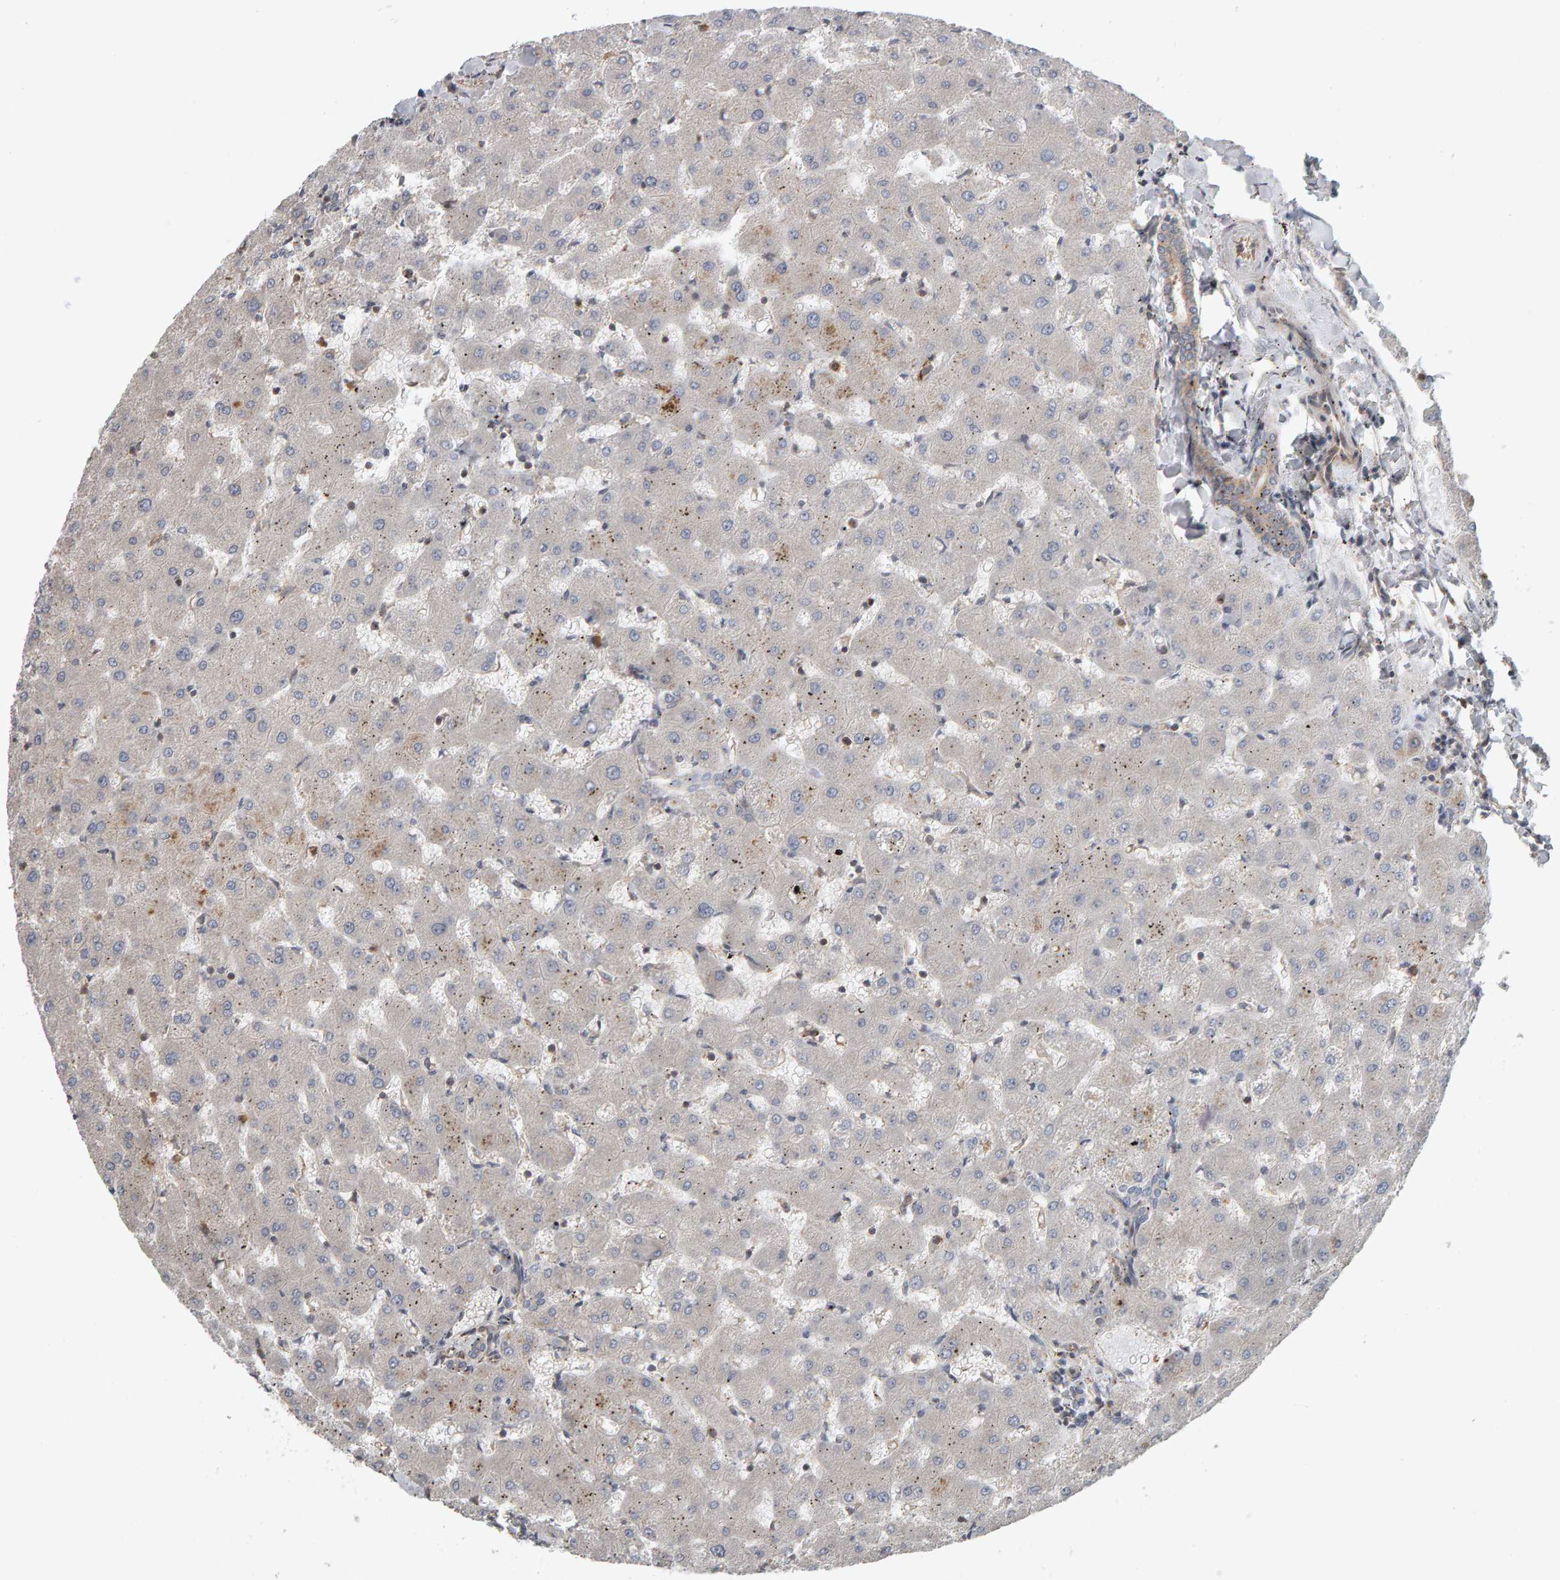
{"staining": {"intensity": "weak", "quantity": "25%-75%", "location": "cytoplasmic/membranous"}, "tissue": "liver", "cell_type": "Cholangiocytes", "image_type": "normal", "snomed": [{"axis": "morphology", "description": "Normal tissue, NOS"}, {"axis": "topography", "description": "Liver"}], "caption": "Approximately 25%-75% of cholangiocytes in normal liver demonstrate weak cytoplasmic/membranous protein expression as visualized by brown immunohistochemical staining.", "gene": "C9orf72", "patient": {"sex": "female", "age": 63}}